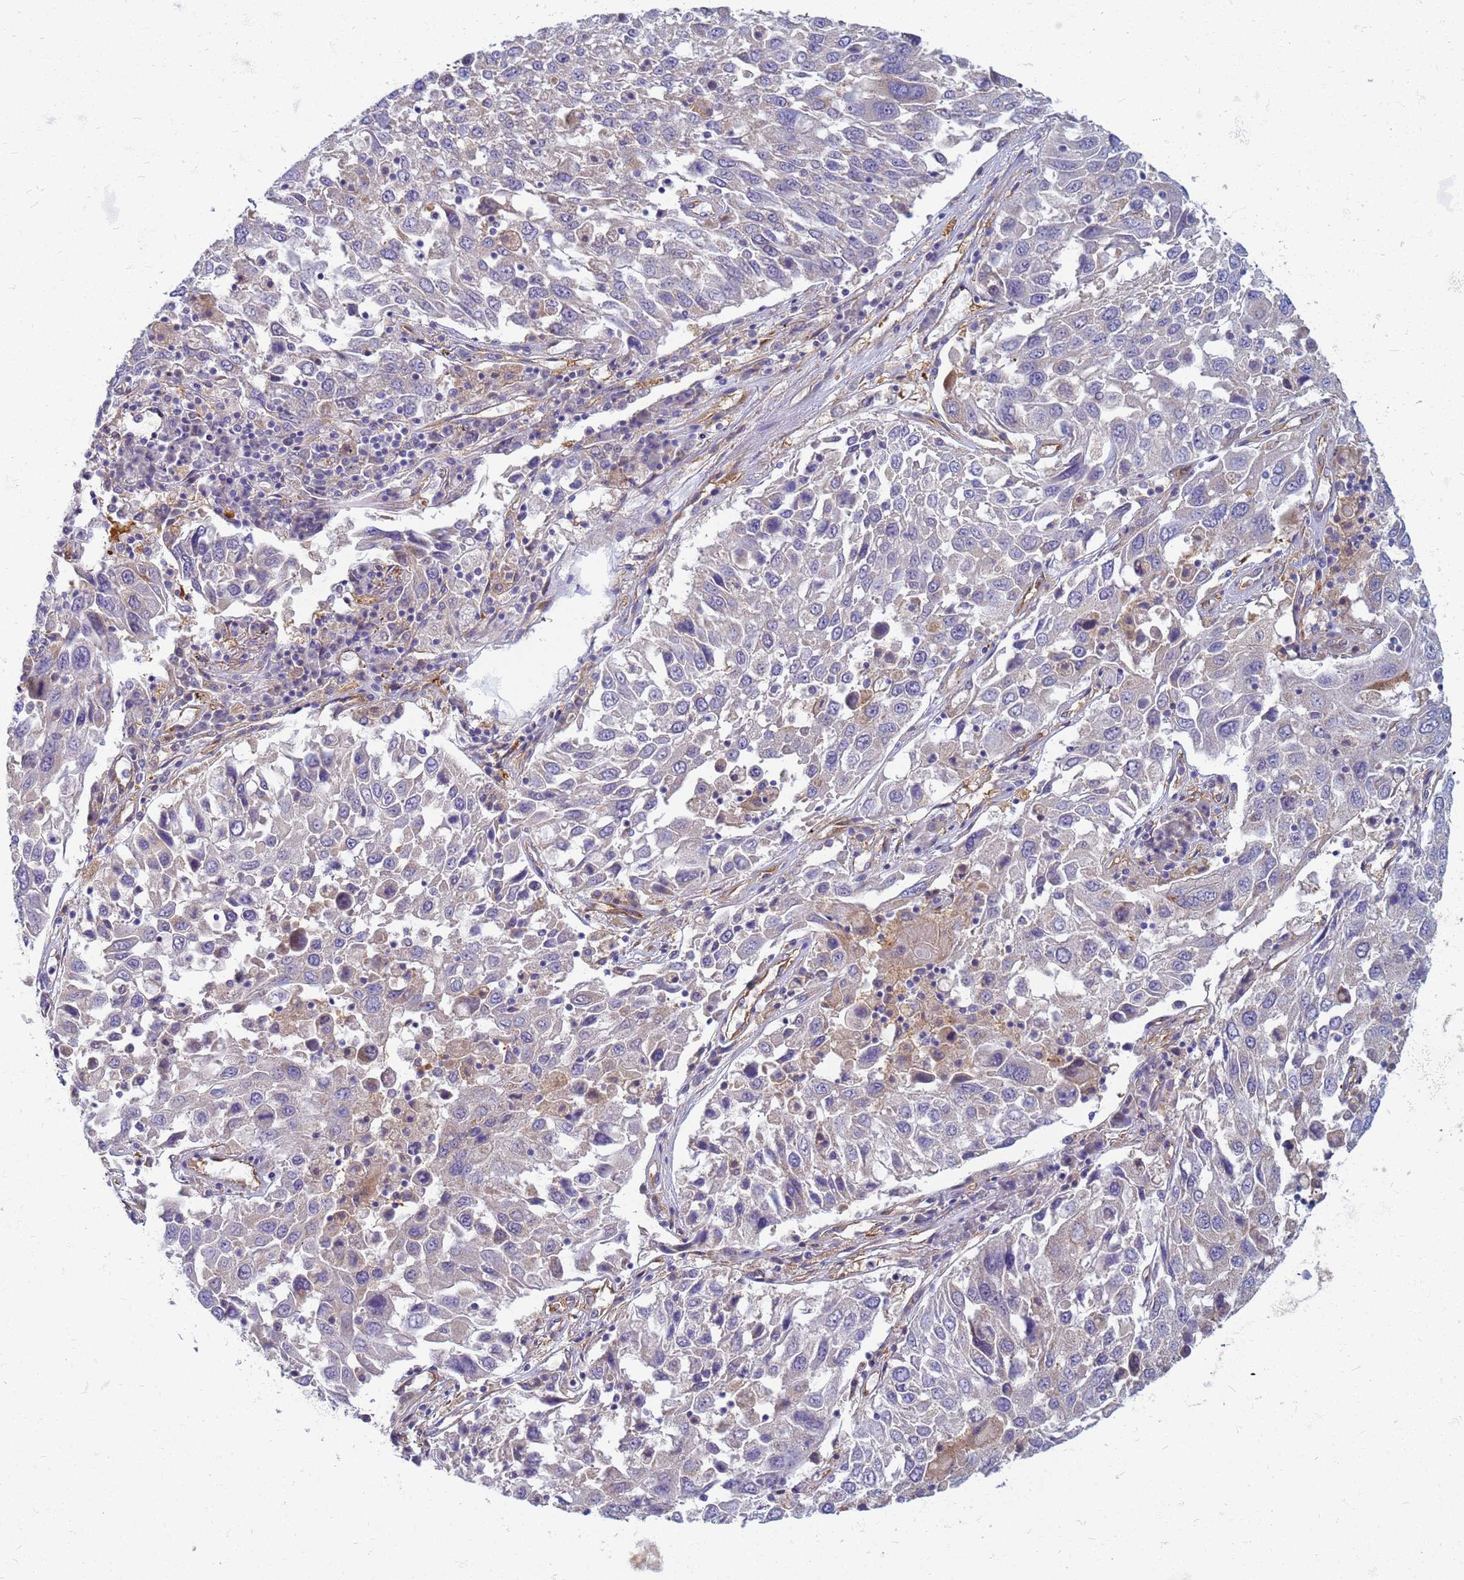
{"staining": {"intensity": "weak", "quantity": "<25%", "location": "cytoplasmic/membranous"}, "tissue": "lung cancer", "cell_type": "Tumor cells", "image_type": "cancer", "snomed": [{"axis": "morphology", "description": "Squamous cell carcinoma, NOS"}, {"axis": "topography", "description": "Lung"}], "caption": "Immunohistochemistry (IHC) of human lung cancer (squamous cell carcinoma) demonstrates no staining in tumor cells. Brightfield microscopy of IHC stained with DAB (3,3'-diaminobenzidine) (brown) and hematoxylin (blue), captured at high magnification.", "gene": "EEA1", "patient": {"sex": "male", "age": 65}}